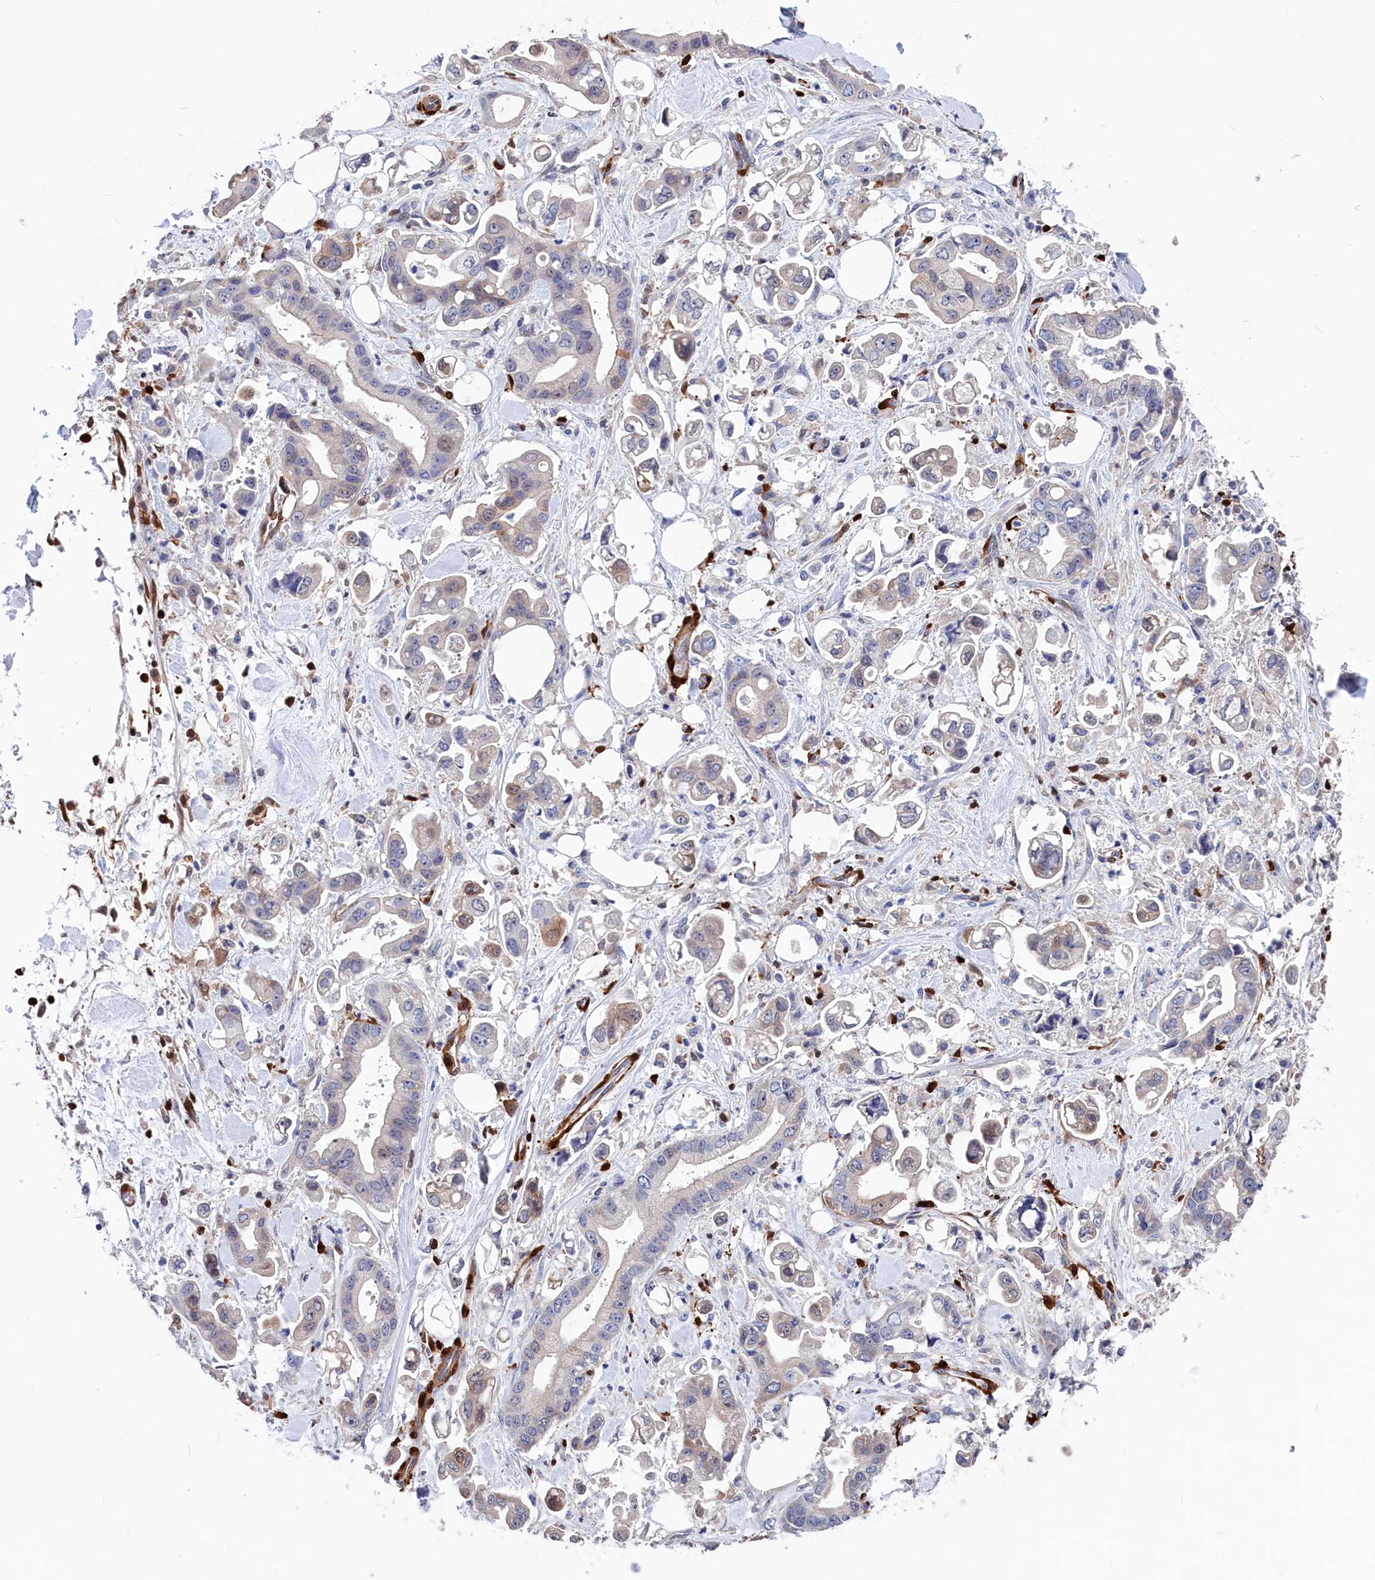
{"staining": {"intensity": "weak", "quantity": "<25%", "location": "cytoplasmic/membranous,nuclear"}, "tissue": "stomach cancer", "cell_type": "Tumor cells", "image_type": "cancer", "snomed": [{"axis": "morphology", "description": "Adenocarcinoma, NOS"}, {"axis": "topography", "description": "Stomach"}], "caption": "Tumor cells show no significant protein staining in stomach cancer.", "gene": "CRIP1", "patient": {"sex": "male", "age": 62}}